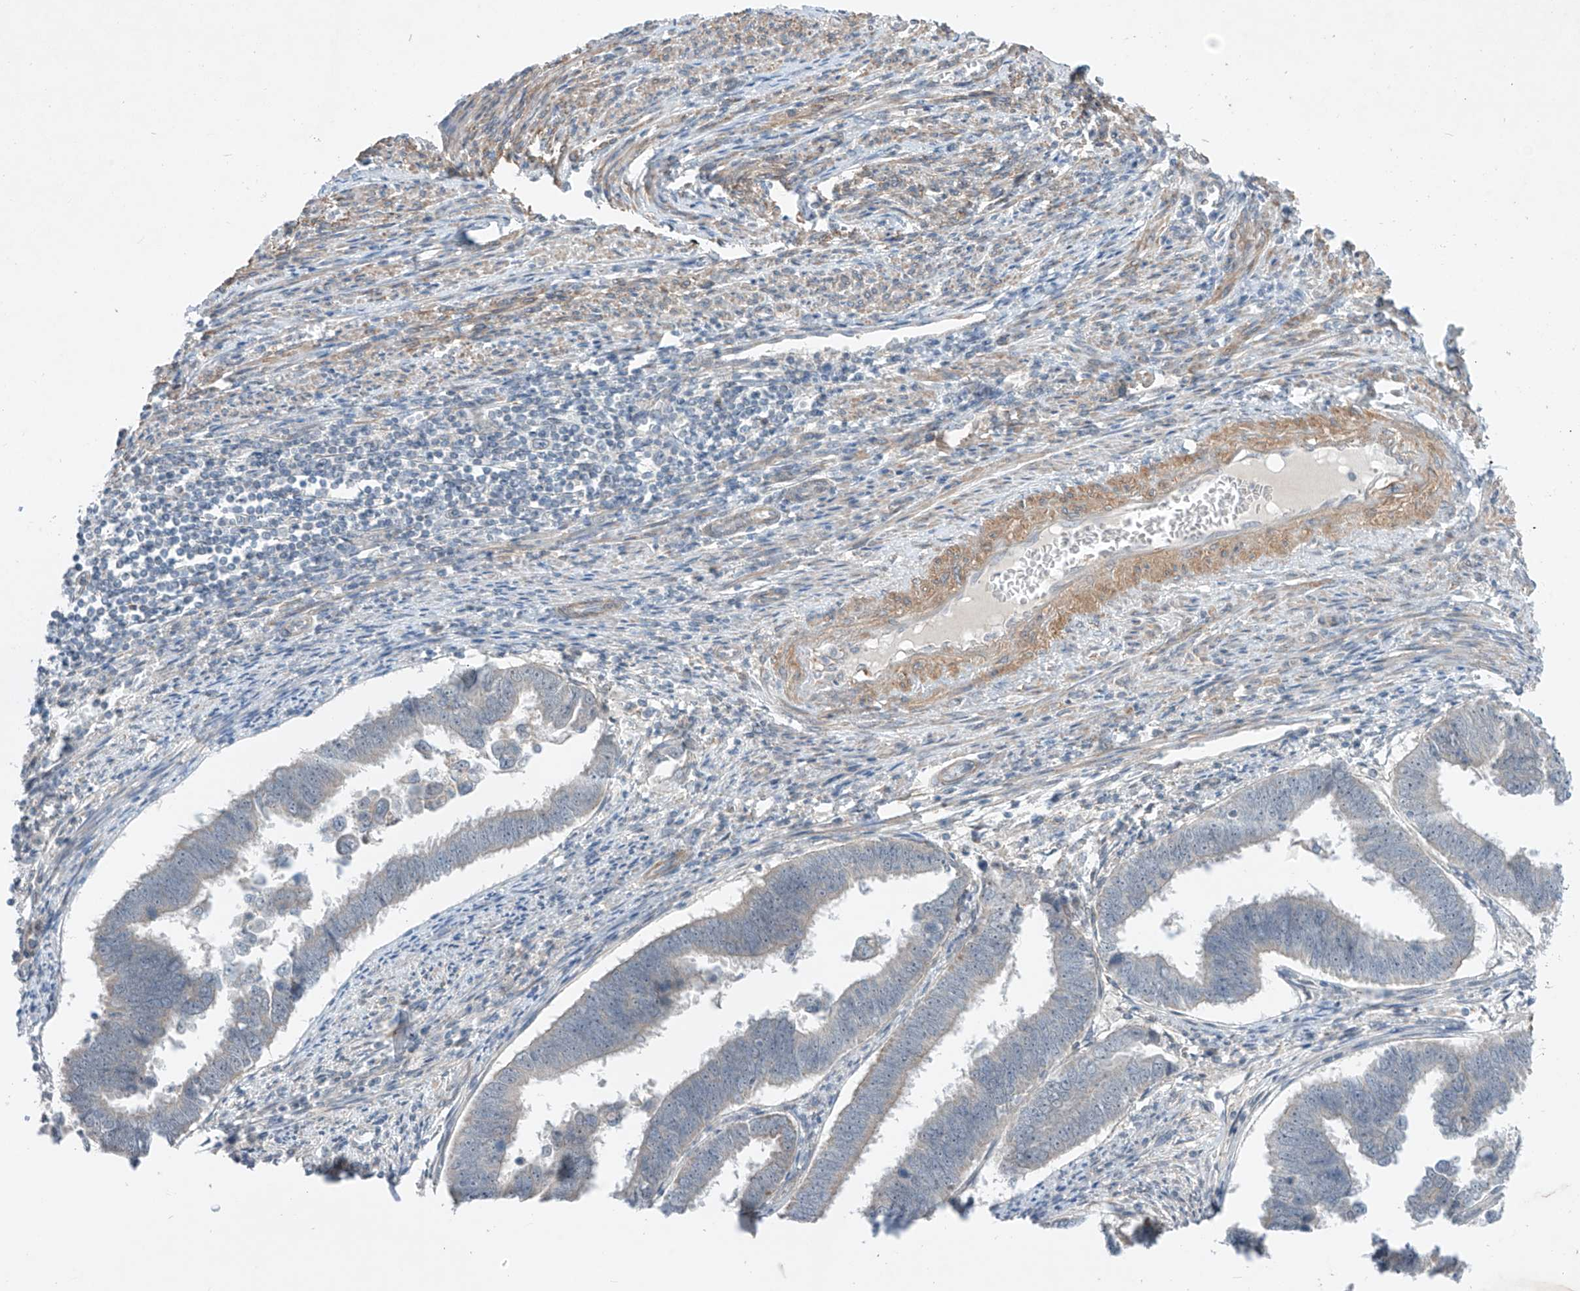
{"staining": {"intensity": "negative", "quantity": "none", "location": "none"}, "tissue": "endometrial cancer", "cell_type": "Tumor cells", "image_type": "cancer", "snomed": [{"axis": "morphology", "description": "Adenocarcinoma, NOS"}, {"axis": "topography", "description": "Endometrium"}], "caption": "Immunohistochemistry (IHC) histopathology image of neoplastic tissue: human endometrial adenocarcinoma stained with DAB shows no significant protein staining in tumor cells.", "gene": "ABLIM2", "patient": {"sex": "female", "age": 75}}